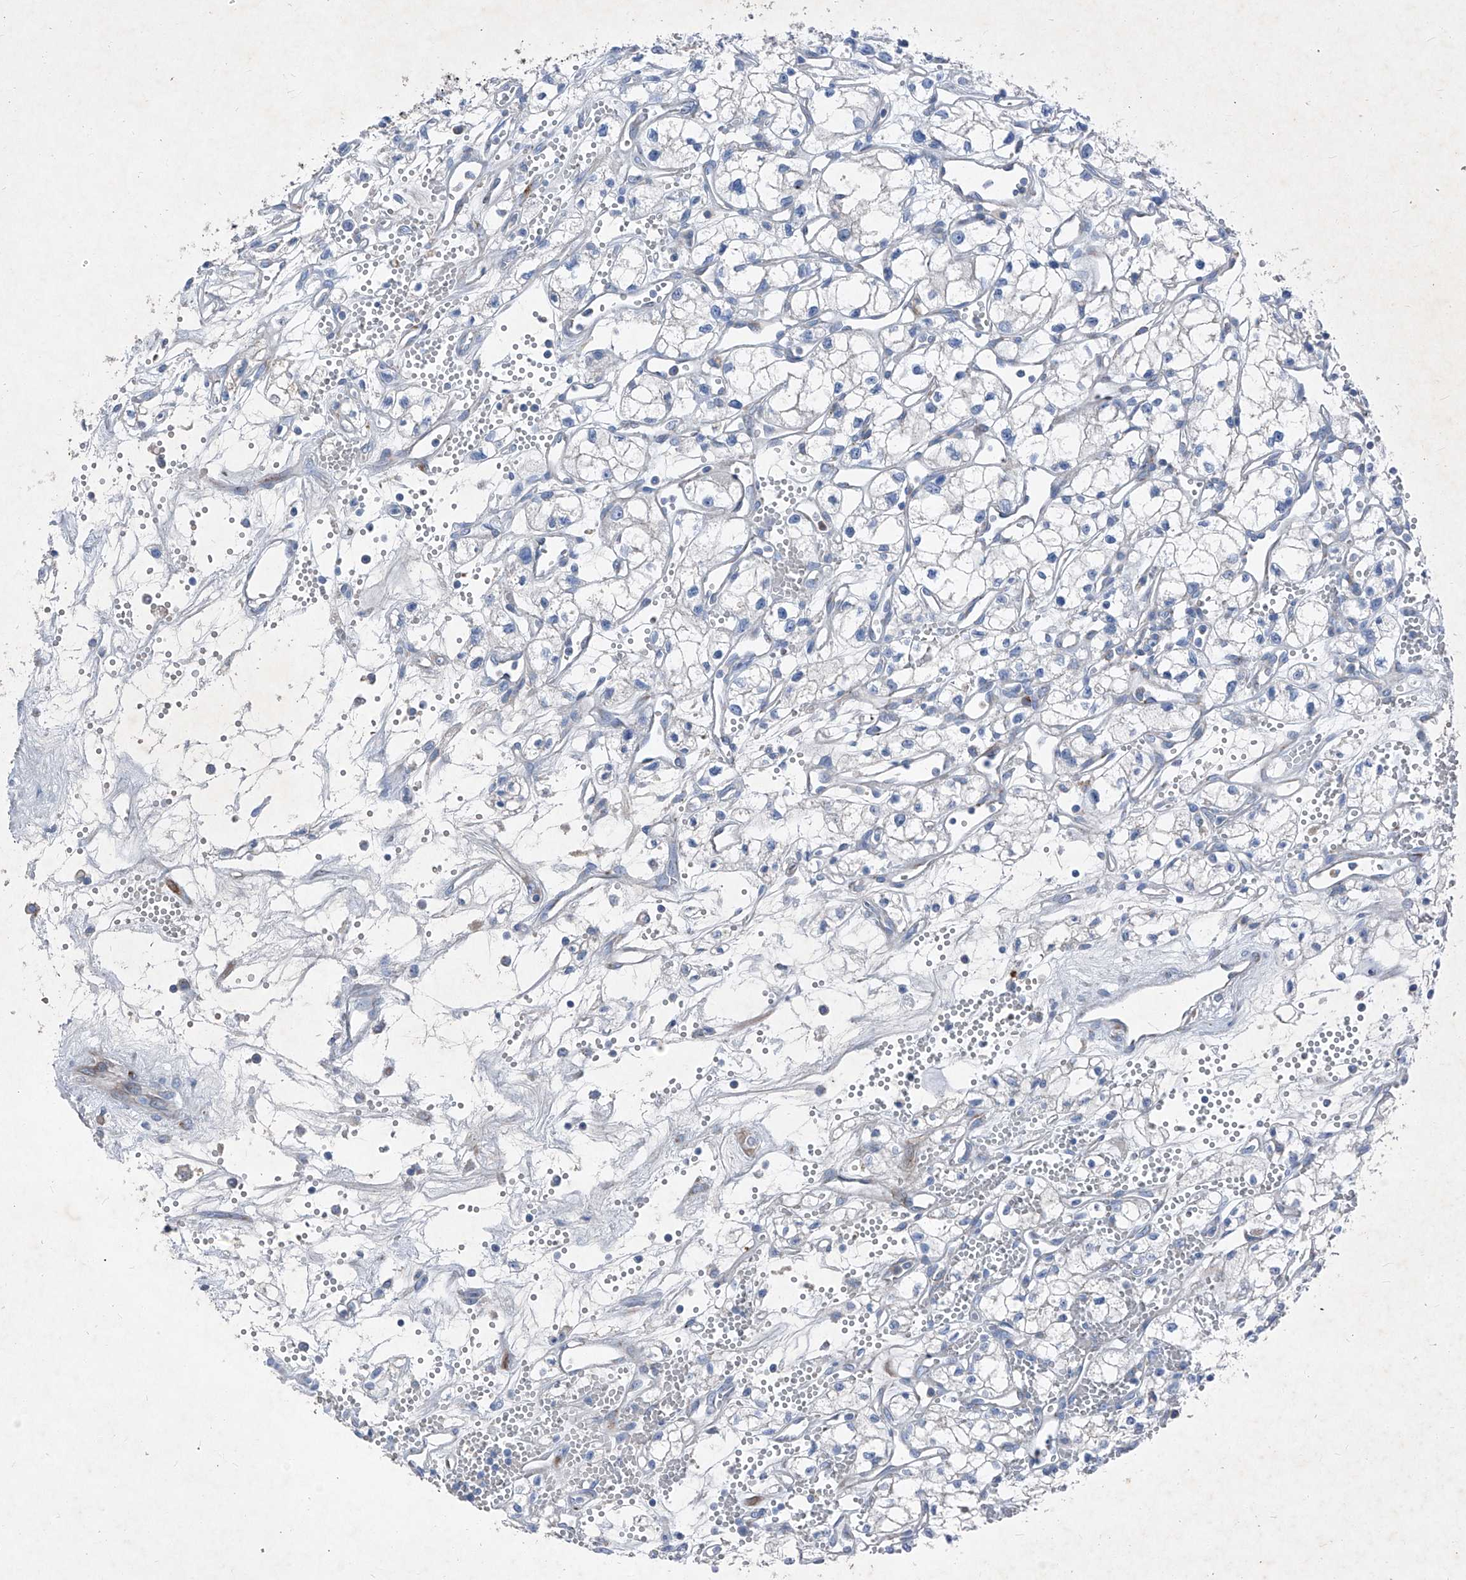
{"staining": {"intensity": "negative", "quantity": "none", "location": "none"}, "tissue": "renal cancer", "cell_type": "Tumor cells", "image_type": "cancer", "snomed": [{"axis": "morphology", "description": "Adenocarcinoma, NOS"}, {"axis": "topography", "description": "Kidney"}], "caption": "This is an immunohistochemistry histopathology image of human adenocarcinoma (renal). There is no expression in tumor cells.", "gene": "IFI27", "patient": {"sex": "male", "age": 59}}